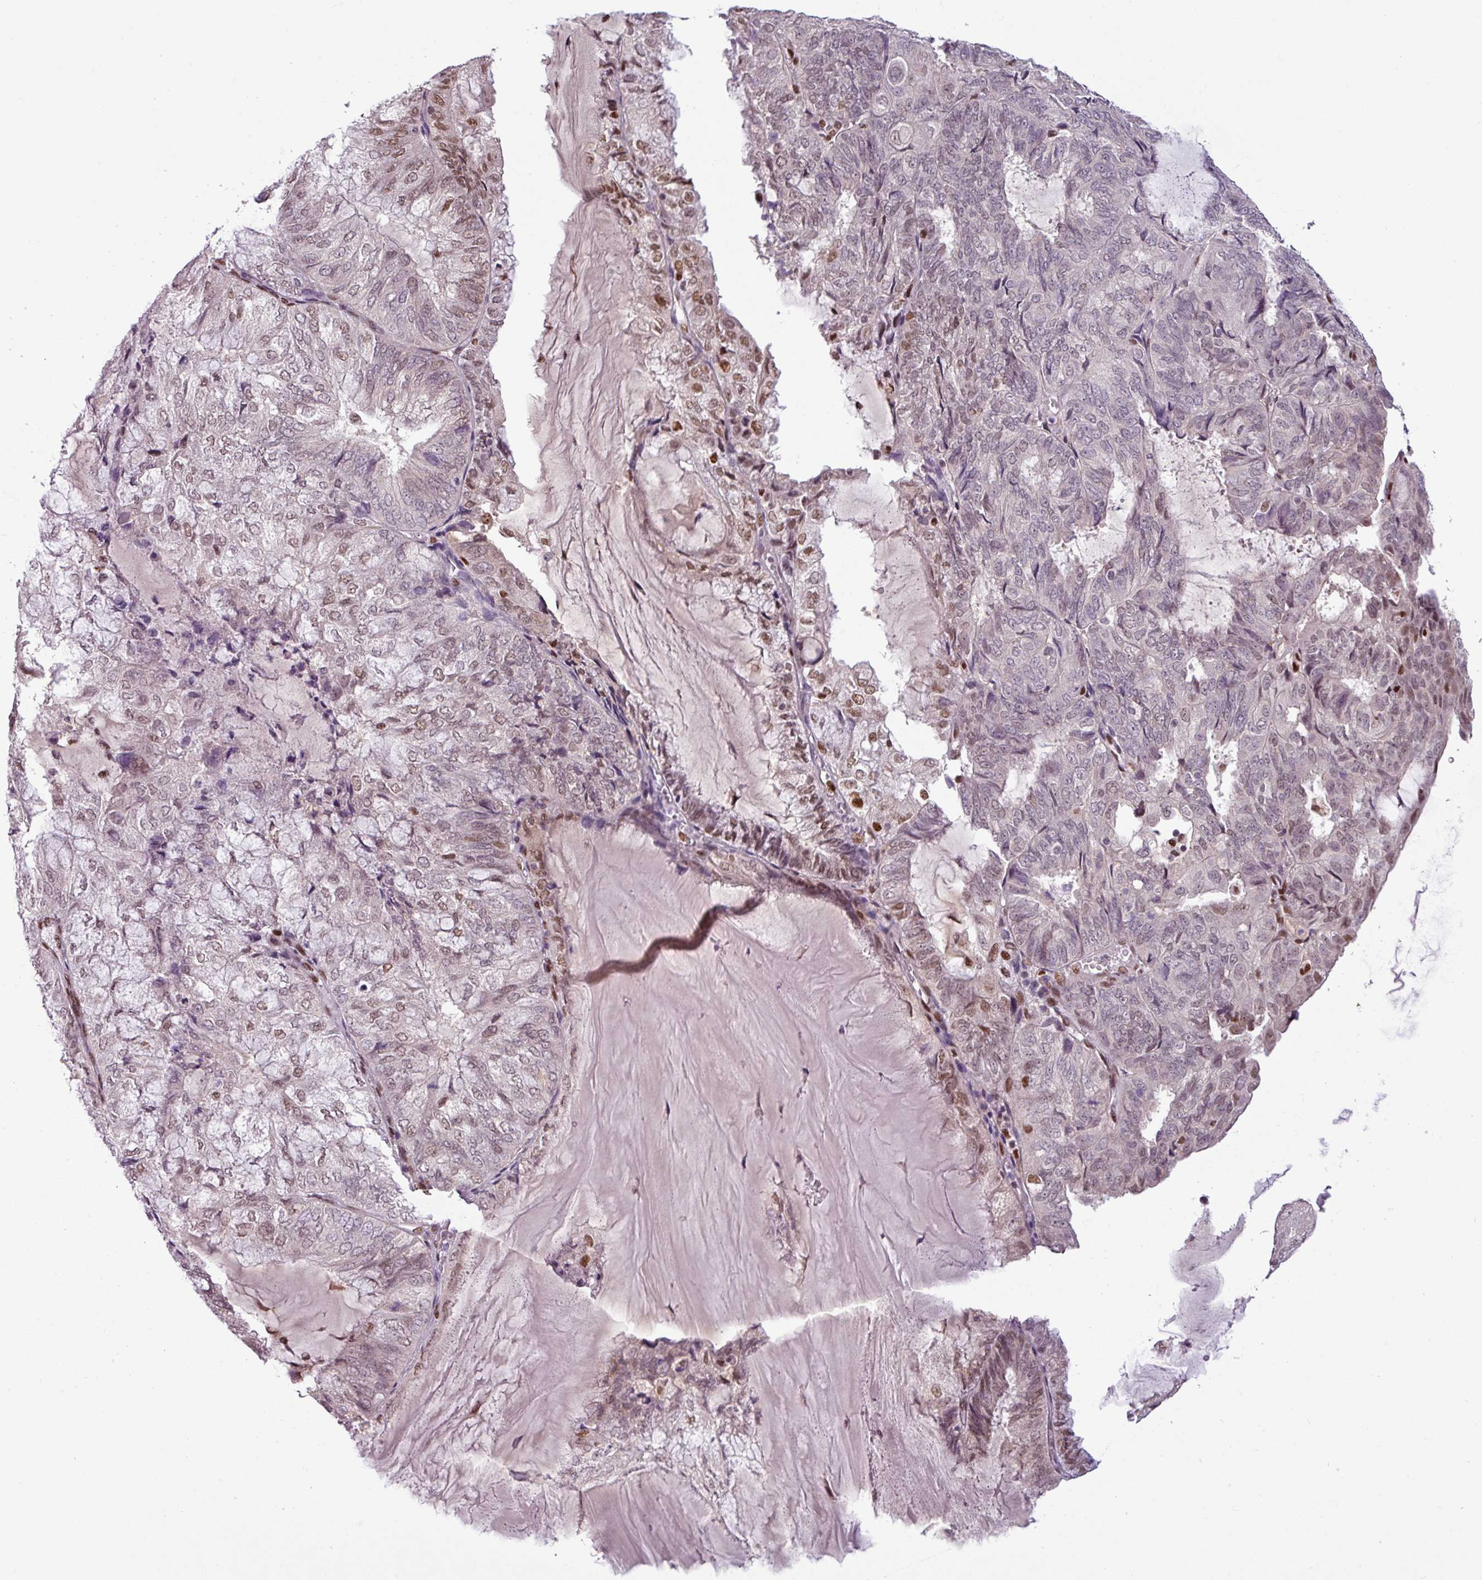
{"staining": {"intensity": "moderate", "quantity": "25%-75%", "location": "nuclear"}, "tissue": "endometrial cancer", "cell_type": "Tumor cells", "image_type": "cancer", "snomed": [{"axis": "morphology", "description": "Adenocarcinoma, NOS"}, {"axis": "topography", "description": "Endometrium"}], "caption": "IHC photomicrograph of adenocarcinoma (endometrial) stained for a protein (brown), which demonstrates medium levels of moderate nuclear expression in approximately 25%-75% of tumor cells.", "gene": "IRF2BPL", "patient": {"sex": "female", "age": 81}}